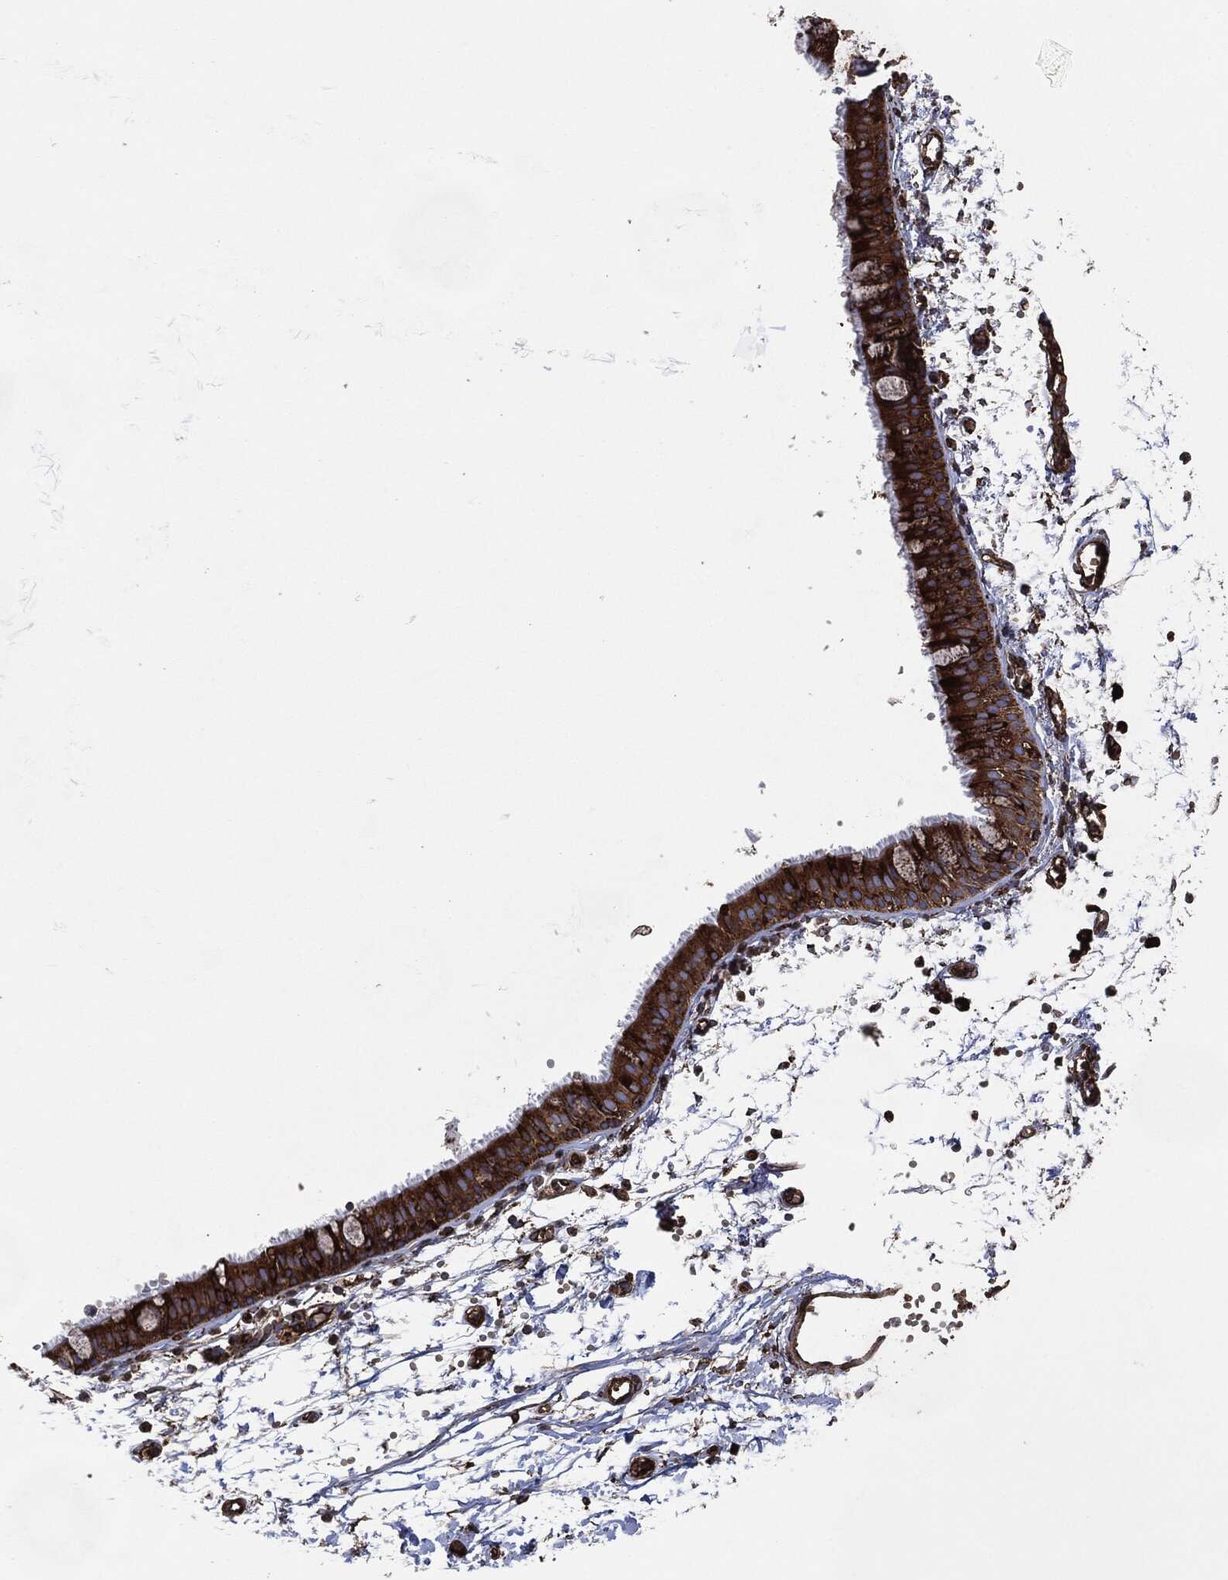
{"staining": {"intensity": "strong", "quantity": ">75%", "location": "cytoplasmic/membranous"}, "tissue": "bronchus", "cell_type": "Respiratory epithelial cells", "image_type": "normal", "snomed": [{"axis": "morphology", "description": "Normal tissue, NOS"}, {"axis": "topography", "description": "Cartilage tissue"}, {"axis": "topography", "description": "Bronchus"}], "caption": "Immunohistochemical staining of normal bronchus exhibits >75% levels of strong cytoplasmic/membranous protein staining in approximately >75% of respiratory epithelial cells.", "gene": "AMFR", "patient": {"sex": "male", "age": 66}}